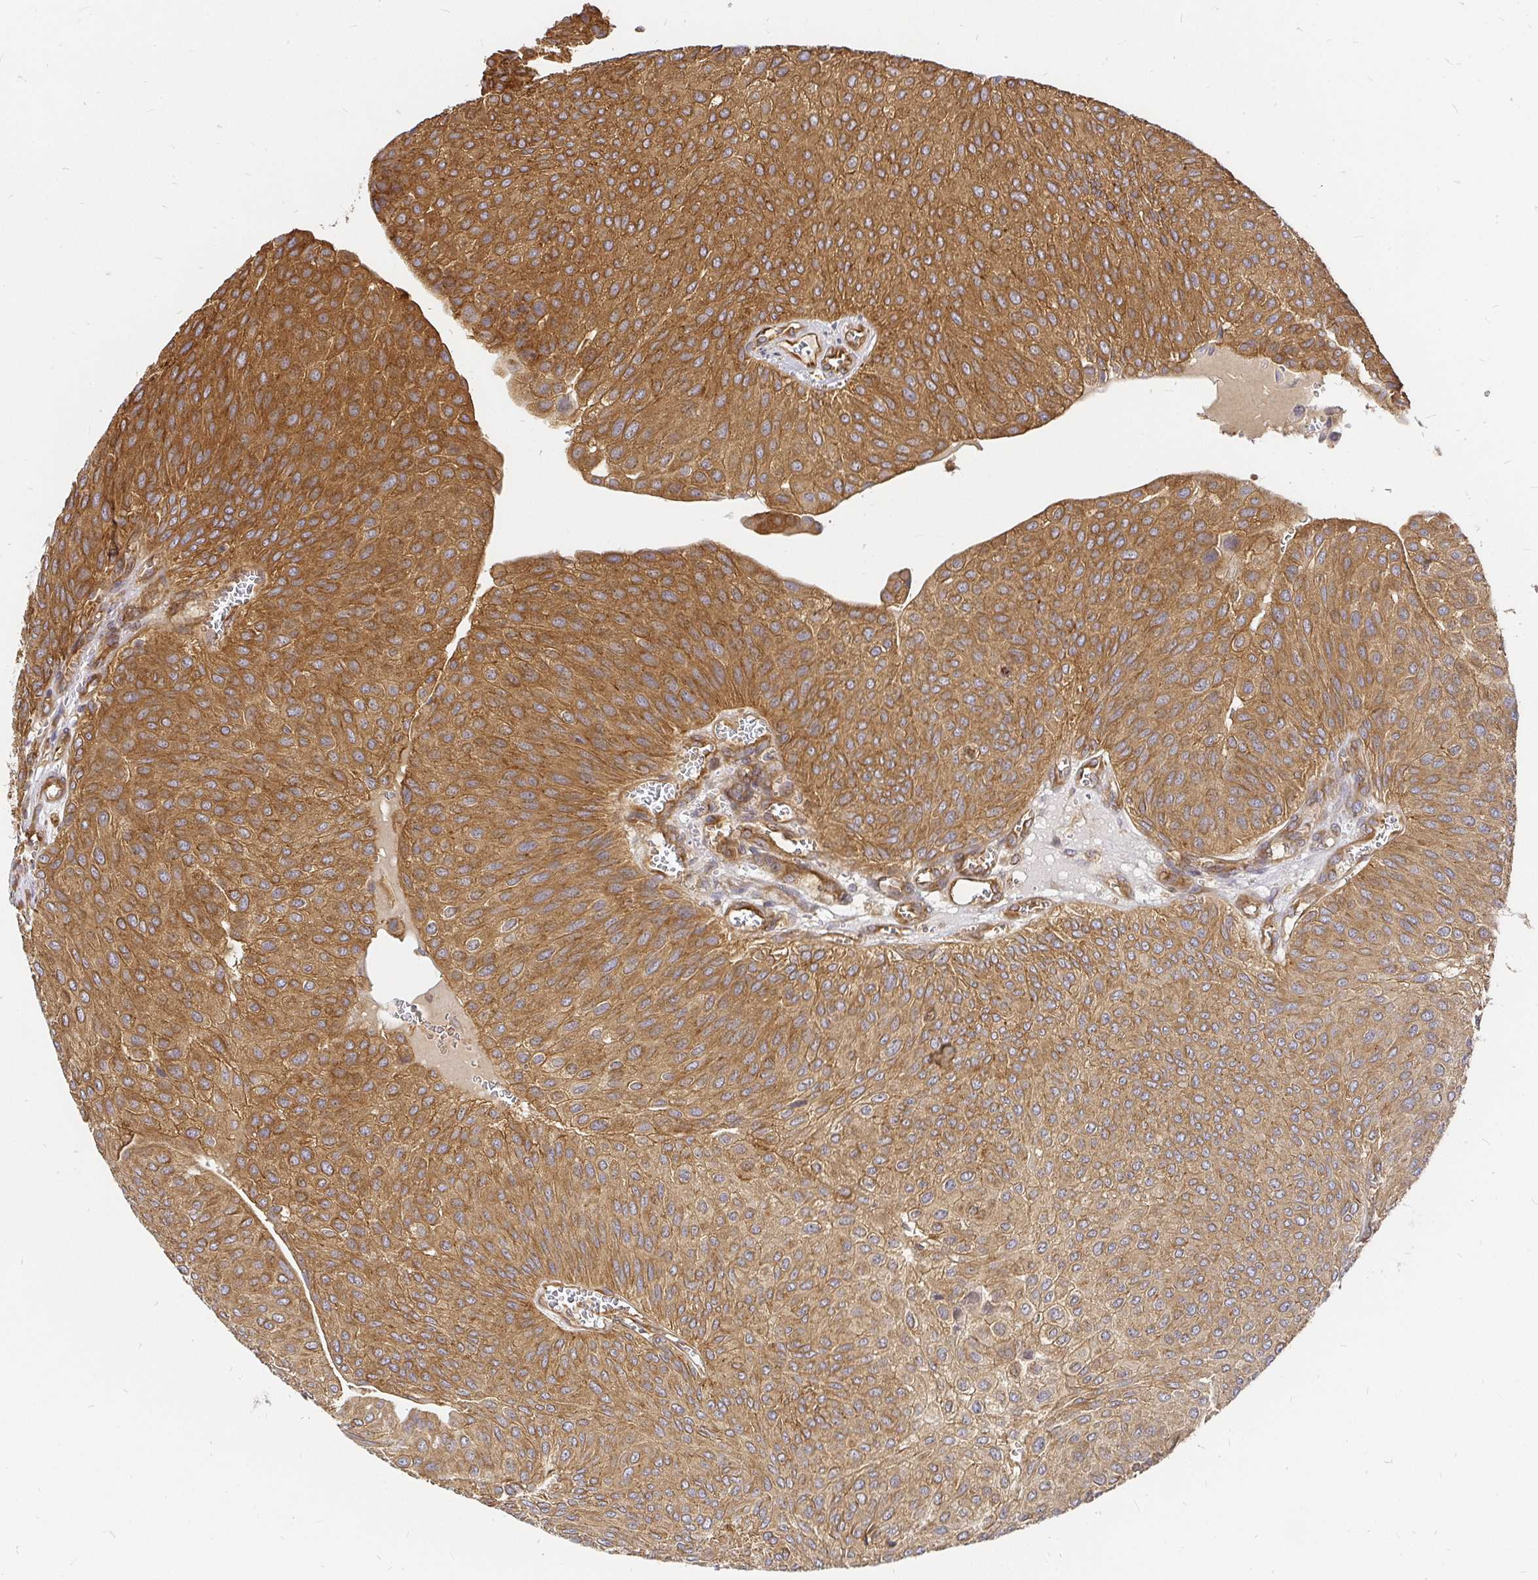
{"staining": {"intensity": "moderate", "quantity": ">75%", "location": "cytoplasmic/membranous"}, "tissue": "urothelial cancer", "cell_type": "Tumor cells", "image_type": "cancer", "snomed": [{"axis": "morphology", "description": "Urothelial carcinoma, NOS"}, {"axis": "topography", "description": "Urinary bladder"}], "caption": "A high-resolution photomicrograph shows IHC staining of transitional cell carcinoma, which reveals moderate cytoplasmic/membranous staining in approximately >75% of tumor cells. The protein is stained brown, and the nuclei are stained in blue (DAB (3,3'-diaminobenzidine) IHC with brightfield microscopy, high magnification).", "gene": "KIF5B", "patient": {"sex": "male", "age": 67}}